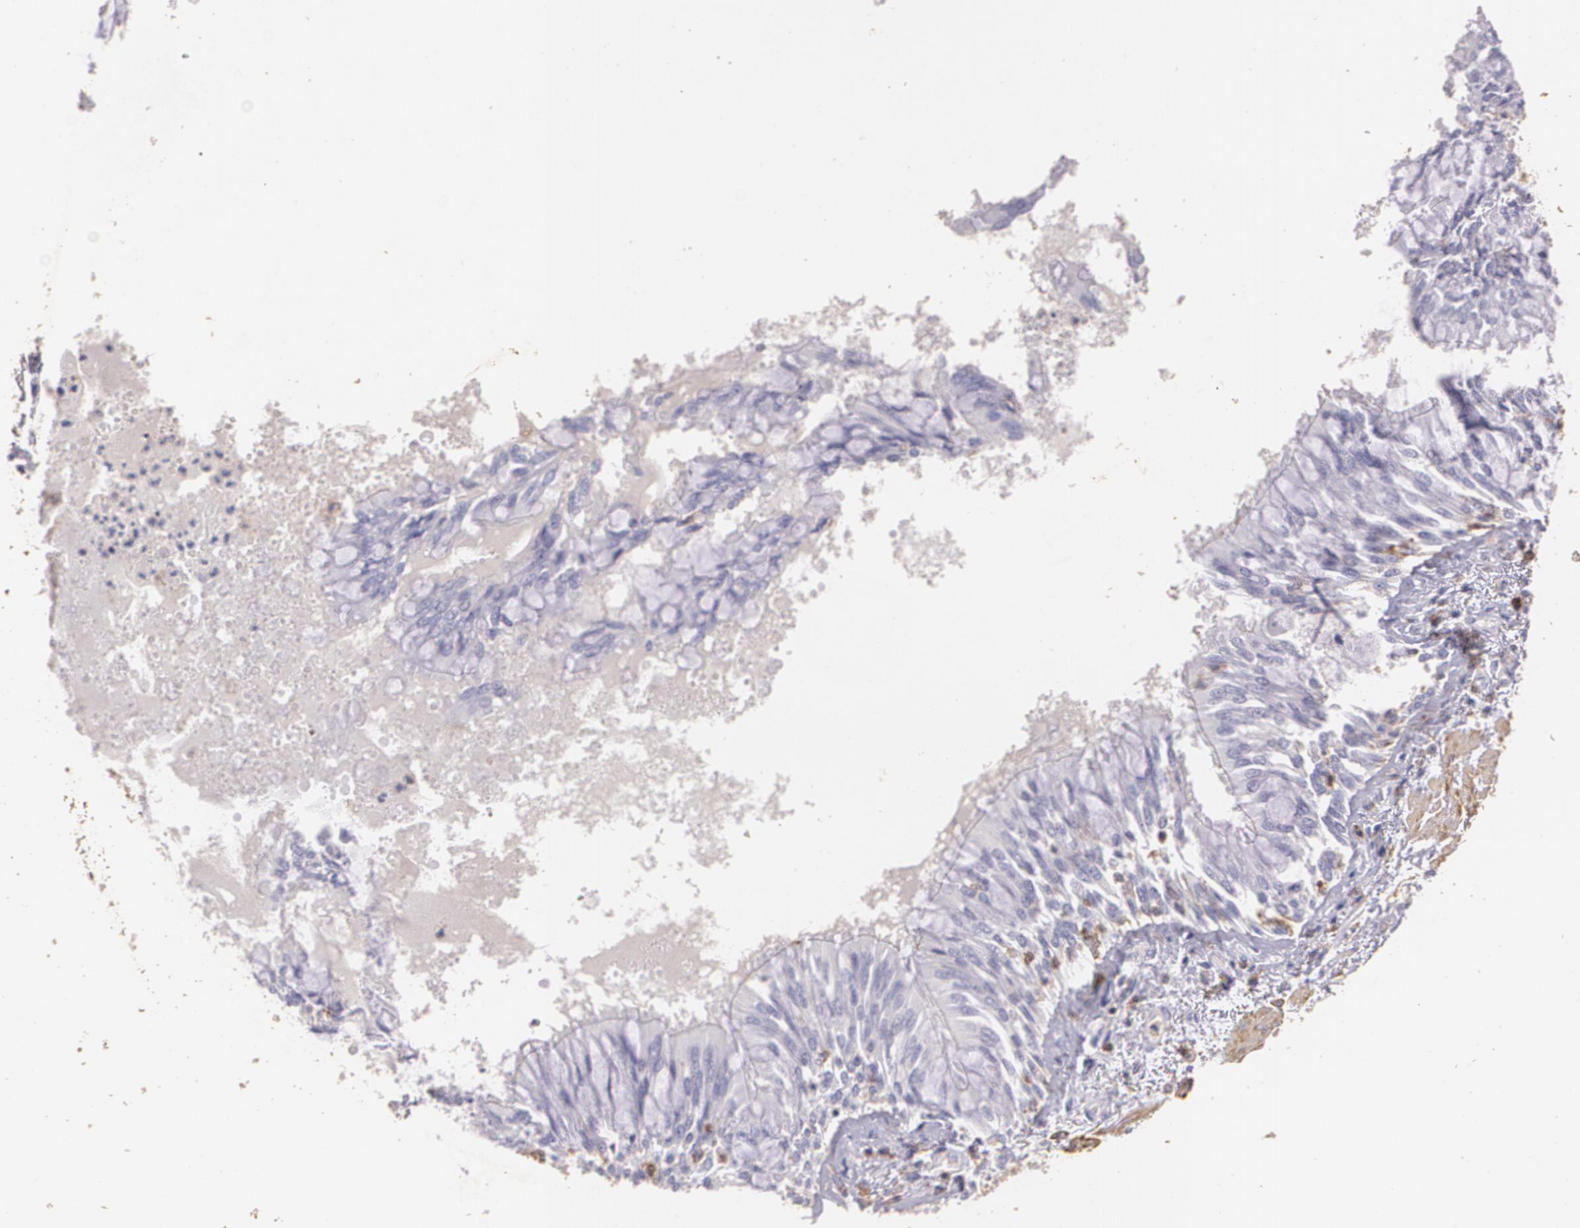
{"staining": {"intensity": "negative", "quantity": "none", "location": "none"}, "tissue": "bronchus", "cell_type": "Respiratory epithelial cells", "image_type": "normal", "snomed": [{"axis": "morphology", "description": "Normal tissue, NOS"}, {"axis": "topography", "description": "Cartilage tissue"}, {"axis": "topography", "description": "Bronchus"}, {"axis": "topography", "description": "Lung"}, {"axis": "topography", "description": "Peripheral nerve tissue"}], "caption": "Immunohistochemistry of normal human bronchus exhibits no staining in respiratory epithelial cells. (Immunohistochemistry (ihc), brightfield microscopy, high magnification).", "gene": "TGFBR1", "patient": {"sex": "female", "age": 49}}